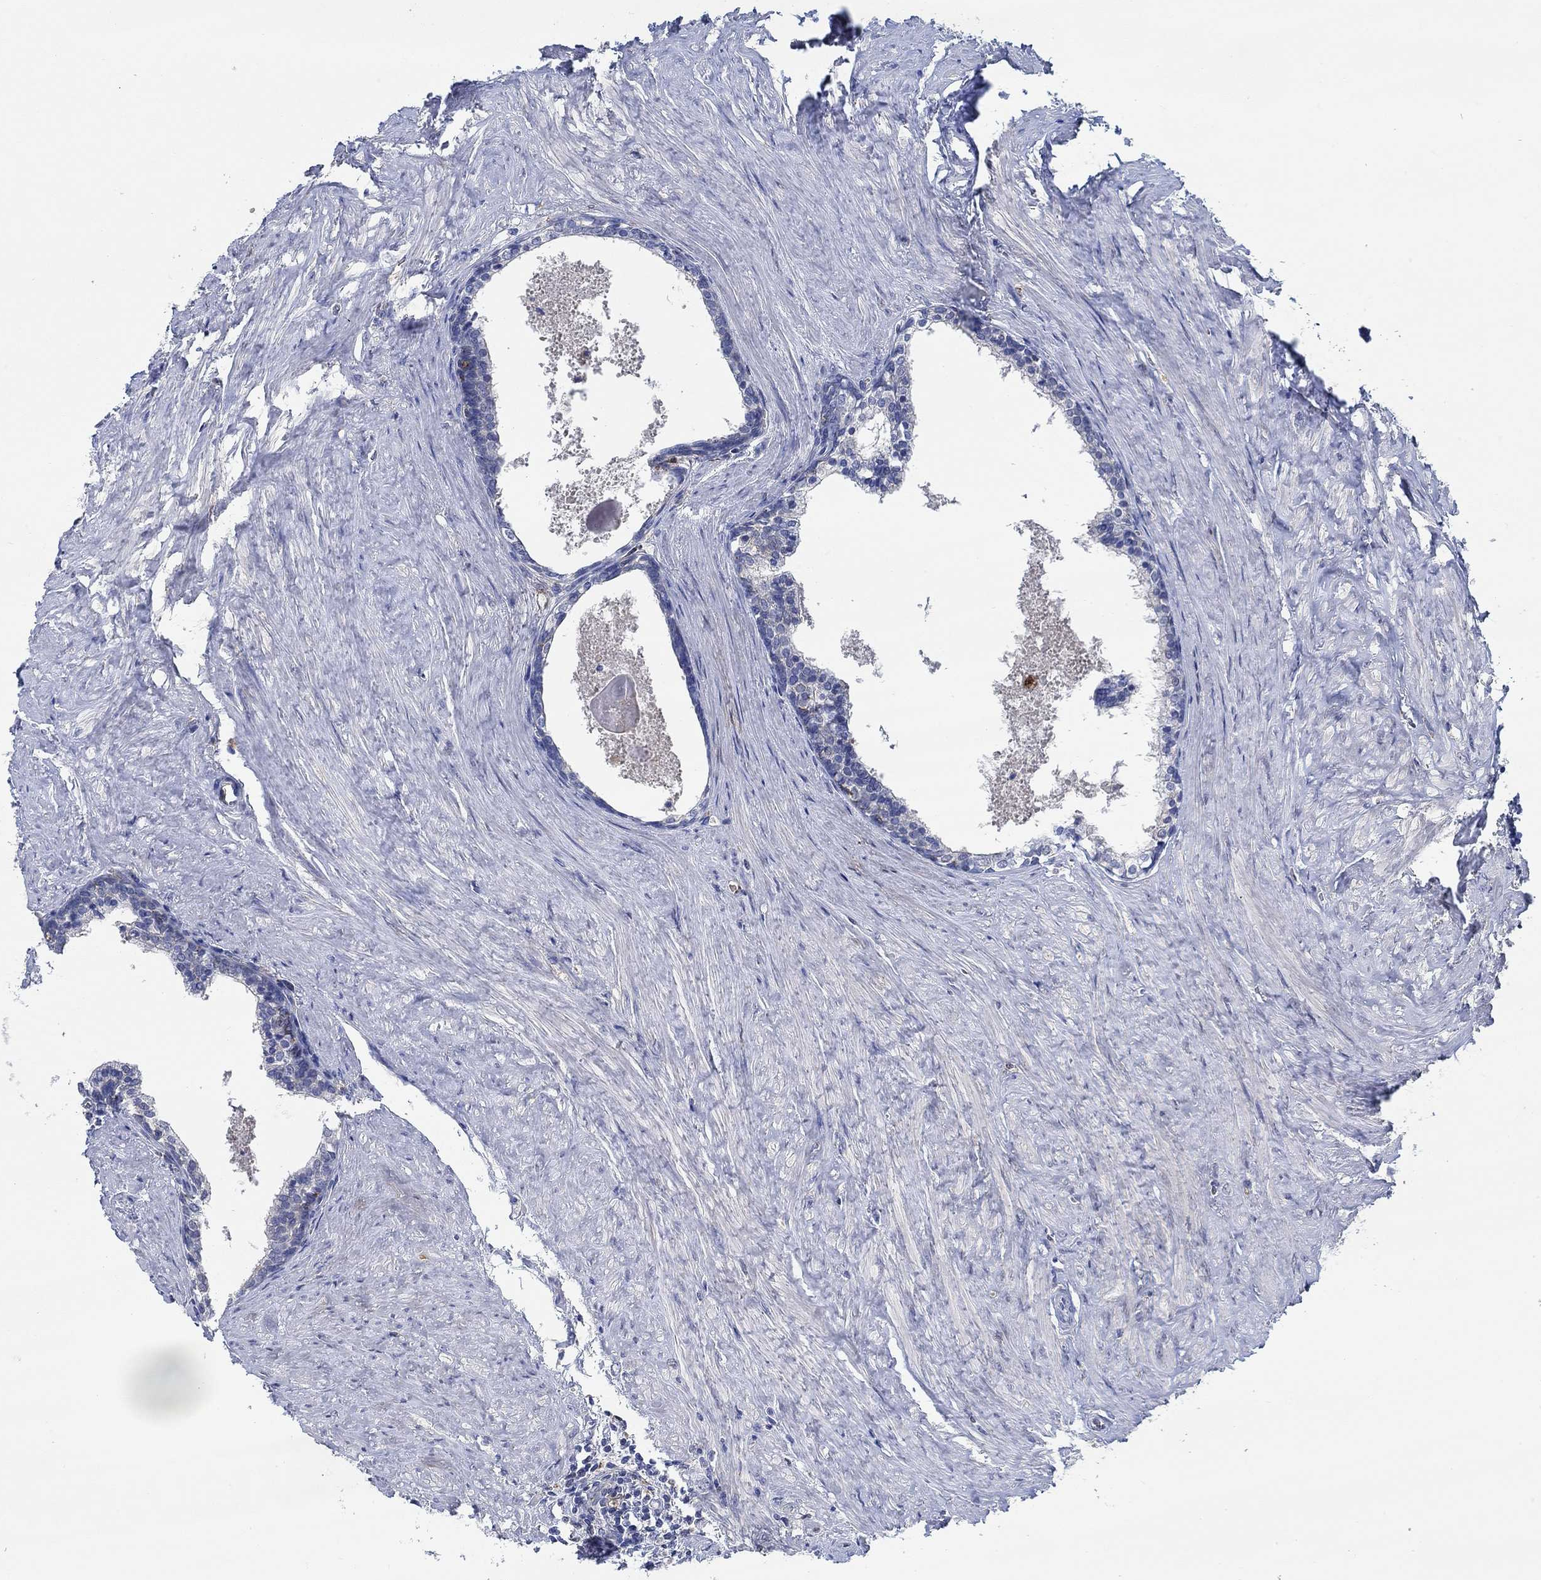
{"staining": {"intensity": "negative", "quantity": "none", "location": "none"}, "tissue": "prostate cancer", "cell_type": "Tumor cells", "image_type": "cancer", "snomed": [{"axis": "morphology", "description": "Adenocarcinoma, NOS"}, {"axis": "topography", "description": "Prostate and seminal vesicle, NOS"}], "caption": "The micrograph exhibits no significant positivity in tumor cells of adenocarcinoma (prostate). (DAB immunohistochemistry, high magnification).", "gene": "MPP1", "patient": {"sex": "male", "age": 63}}